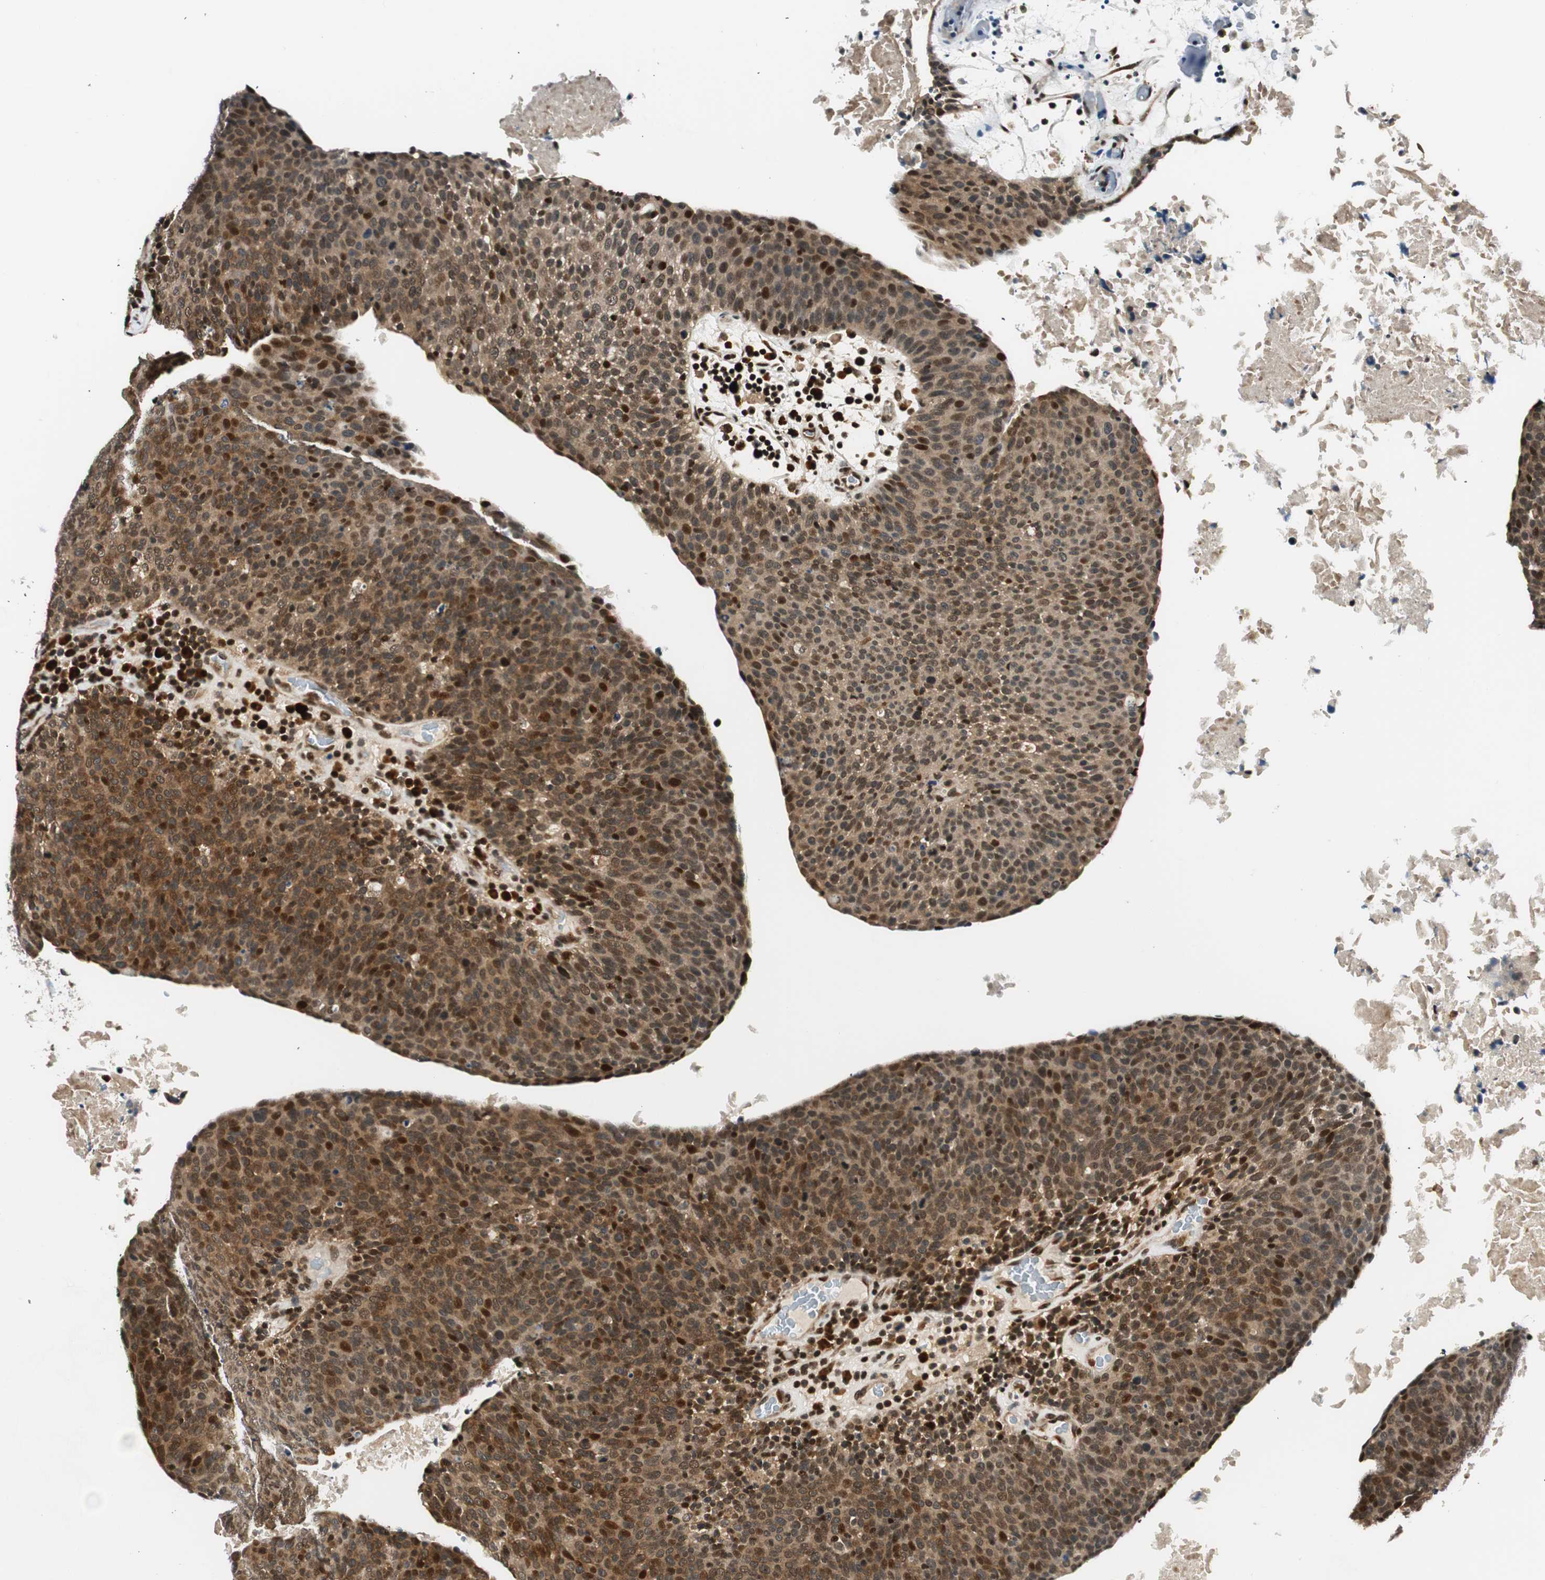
{"staining": {"intensity": "moderate", "quantity": ">75%", "location": "cytoplasmic/membranous,nuclear"}, "tissue": "head and neck cancer", "cell_type": "Tumor cells", "image_type": "cancer", "snomed": [{"axis": "morphology", "description": "Squamous cell carcinoma, NOS"}, {"axis": "morphology", "description": "Squamous cell carcinoma, metastatic, NOS"}, {"axis": "topography", "description": "Lymph node"}, {"axis": "topography", "description": "Head-Neck"}], "caption": "A high-resolution photomicrograph shows immunohistochemistry staining of squamous cell carcinoma (head and neck), which reveals moderate cytoplasmic/membranous and nuclear positivity in about >75% of tumor cells. Using DAB (3,3'-diaminobenzidine) (brown) and hematoxylin (blue) stains, captured at high magnification using brightfield microscopy.", "gene": "RING1", "patient": {"sex": "male", "age": 62}}